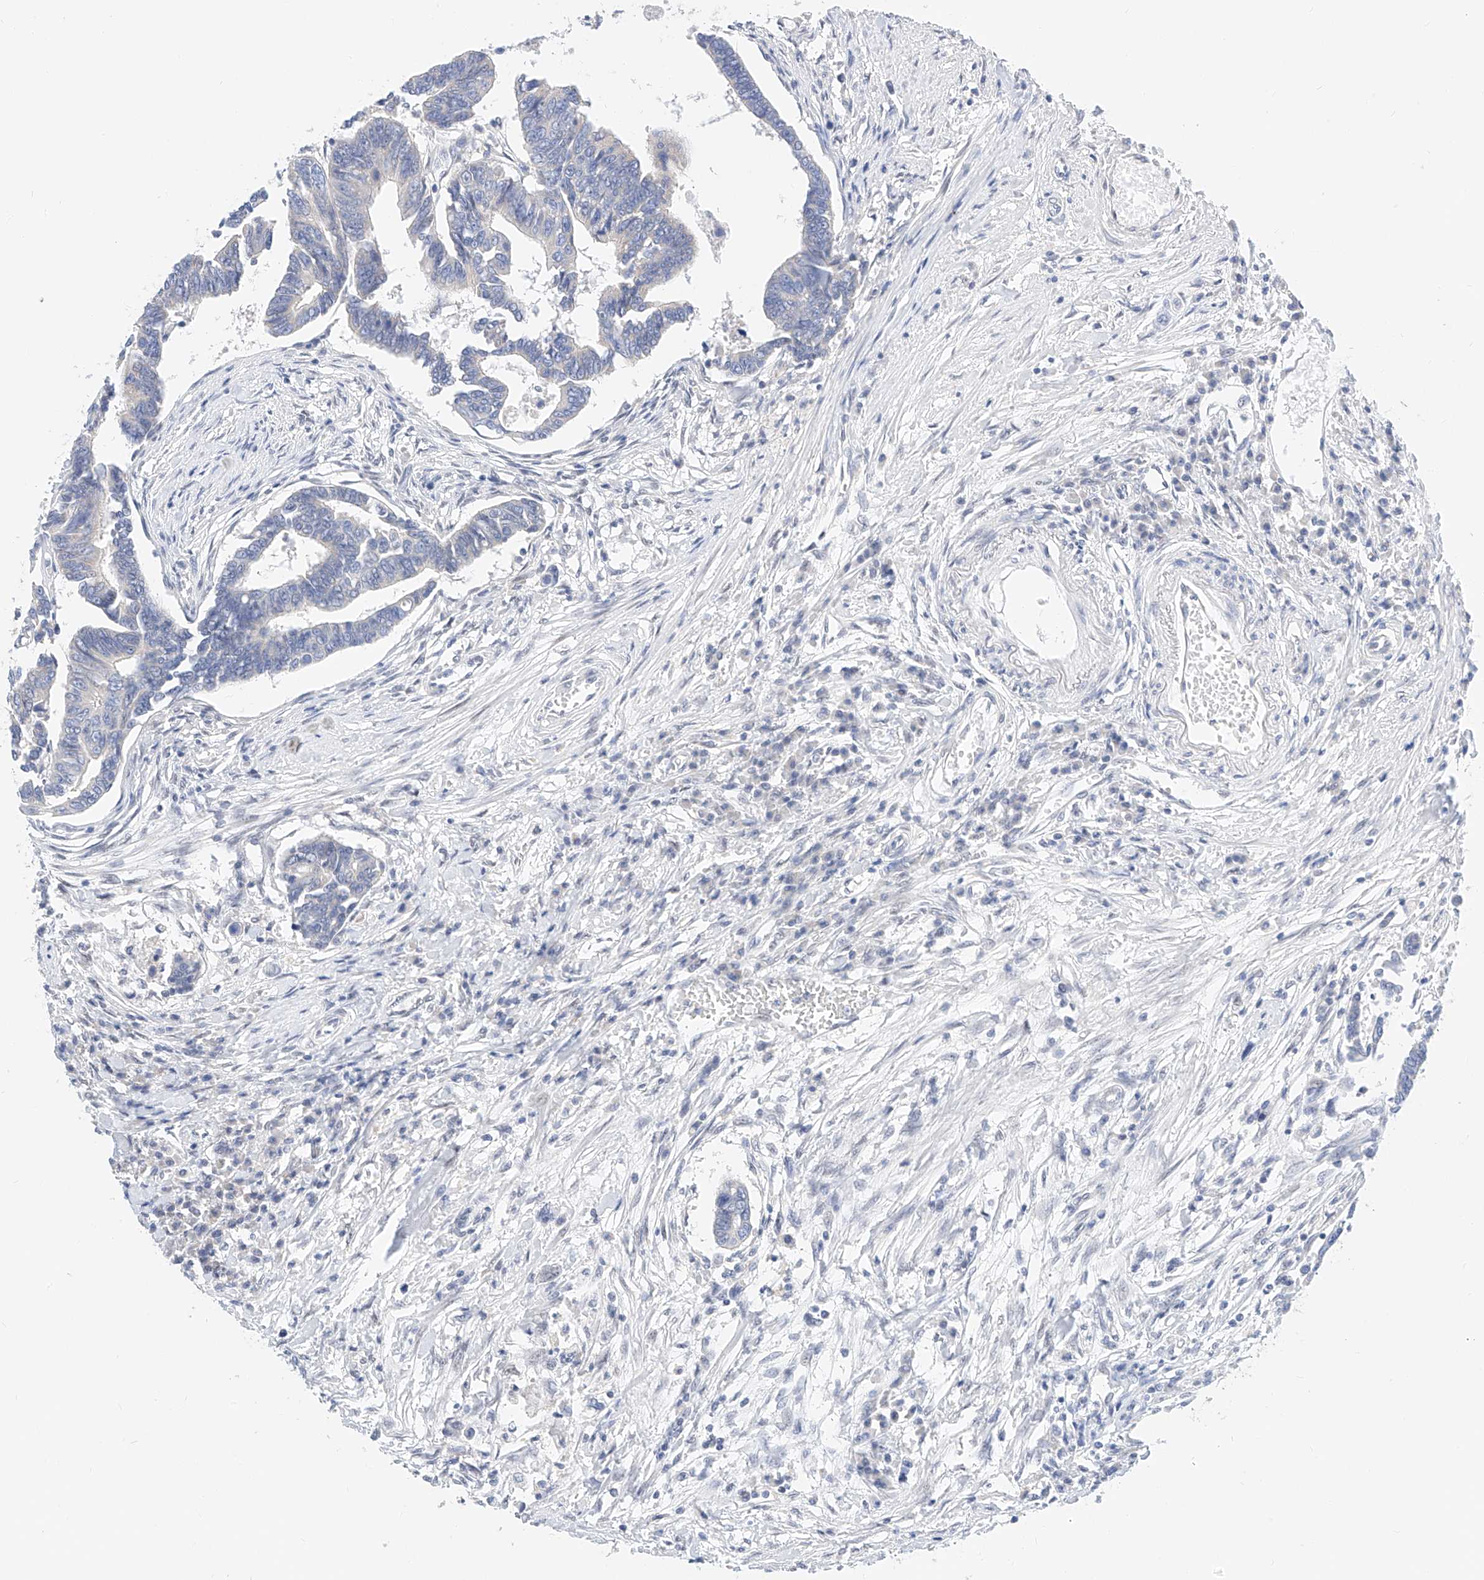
{"staining": {"intensity": "negative", "quantity": "none", "location": "none"}, "tissue": "colorectal cancer", "cell_type": "Tumor cells", "image_type": "cancer", "snomed": [{"axis": "morphology", "description": "Adenocarcinoma, NOS"}, {"axis": "topography", "description": "Rectum"}], "caption": "The micrograph demonstrates no significant expression in tumor cells of colorectal adenocarcinoma.", "gene": "KCNJ1", "patient": {"sex": "female", "age": 65}}